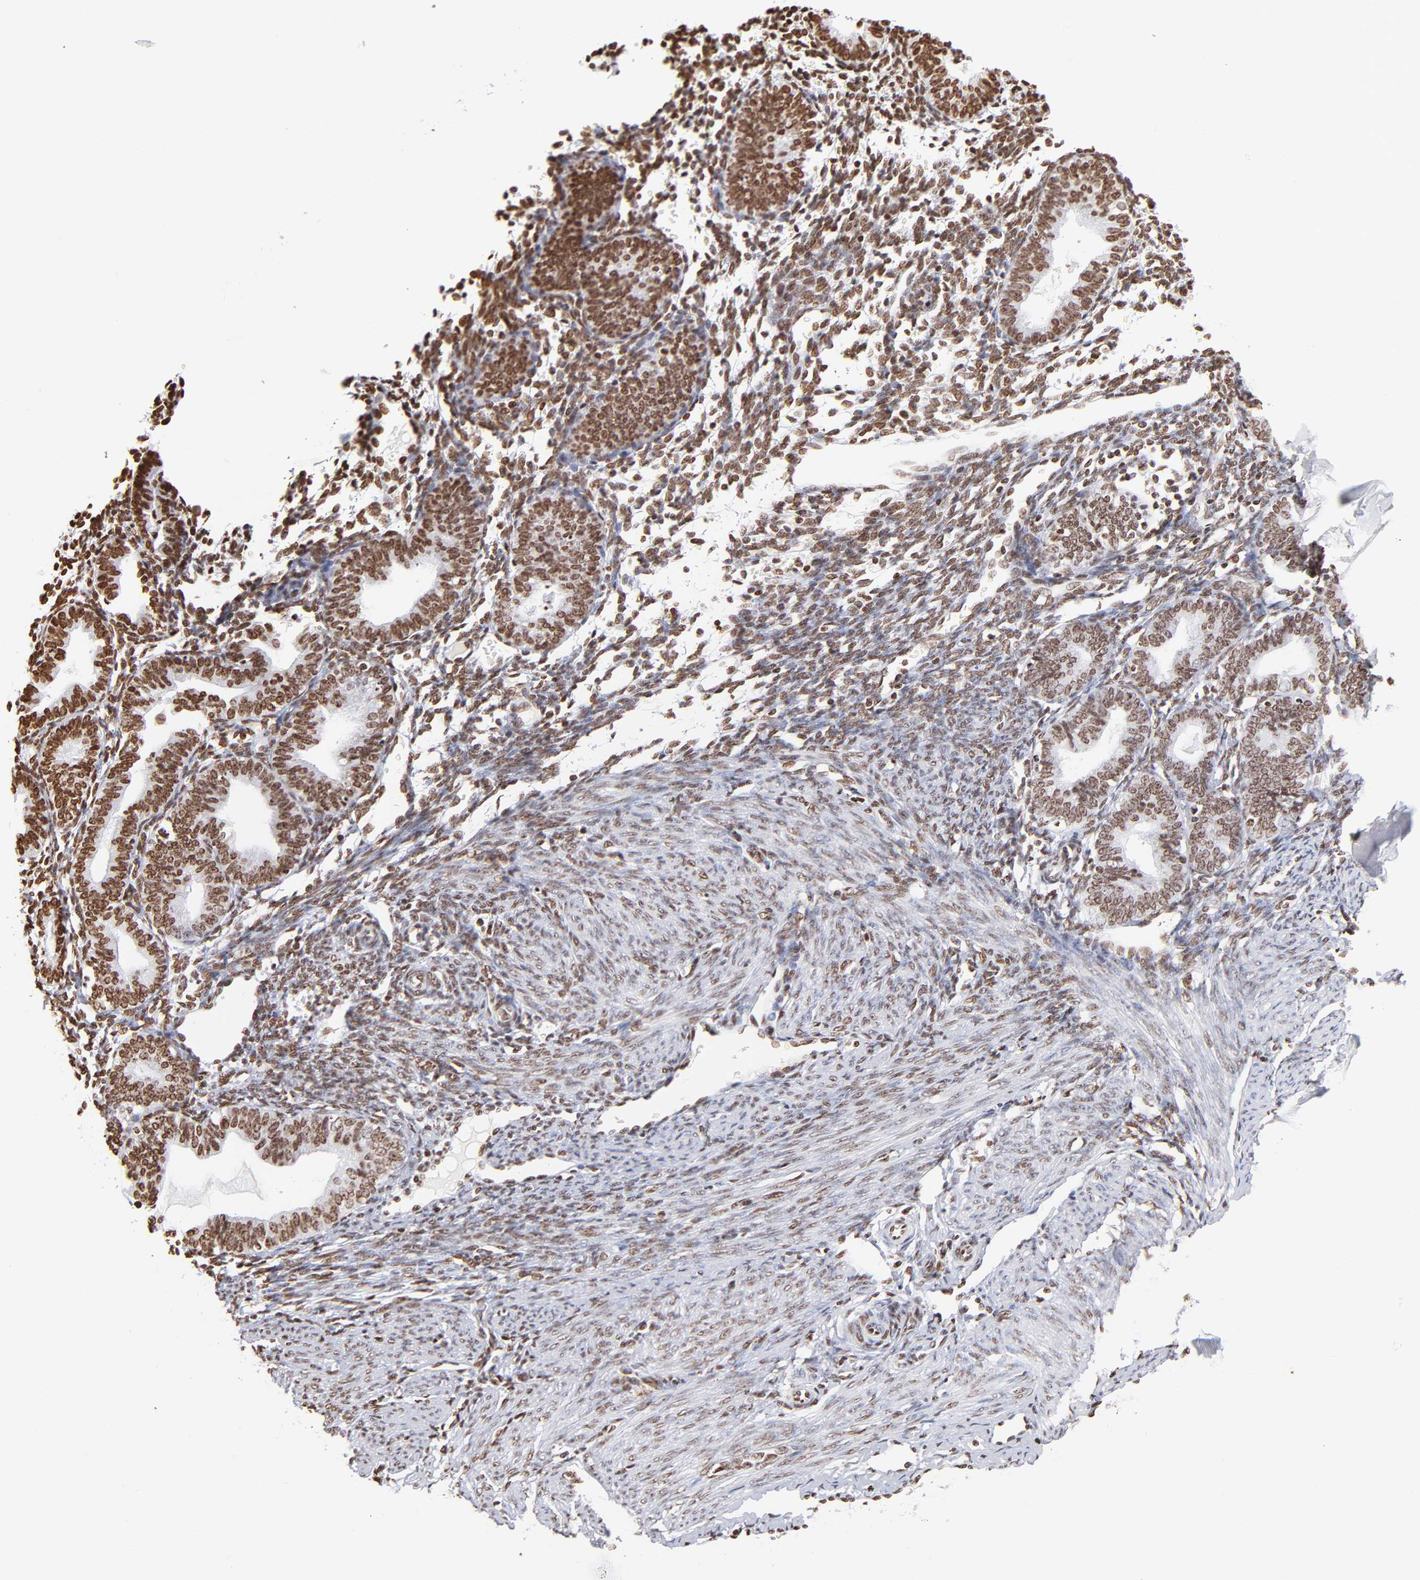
{"staining": {"intensity": "strong", "quantity": ">75%", "location": "nuclear"}, "tissue": "endometrium", "cell_type": "Cells in endometrial stroma", "image_type": "normal", "snomed": [{"axis": "morphology", "description": "Normal tissue, NOS"}, {"axis": "topography", "description": "Endometrium"}], "caption": "Human endometrium stained for a protein (brown) reveals strong nuclear positive positivity in about >75% of cells in endometrial stroma.", "gene": "RTL4", "patient": {"sex": "female", "age": 61}}